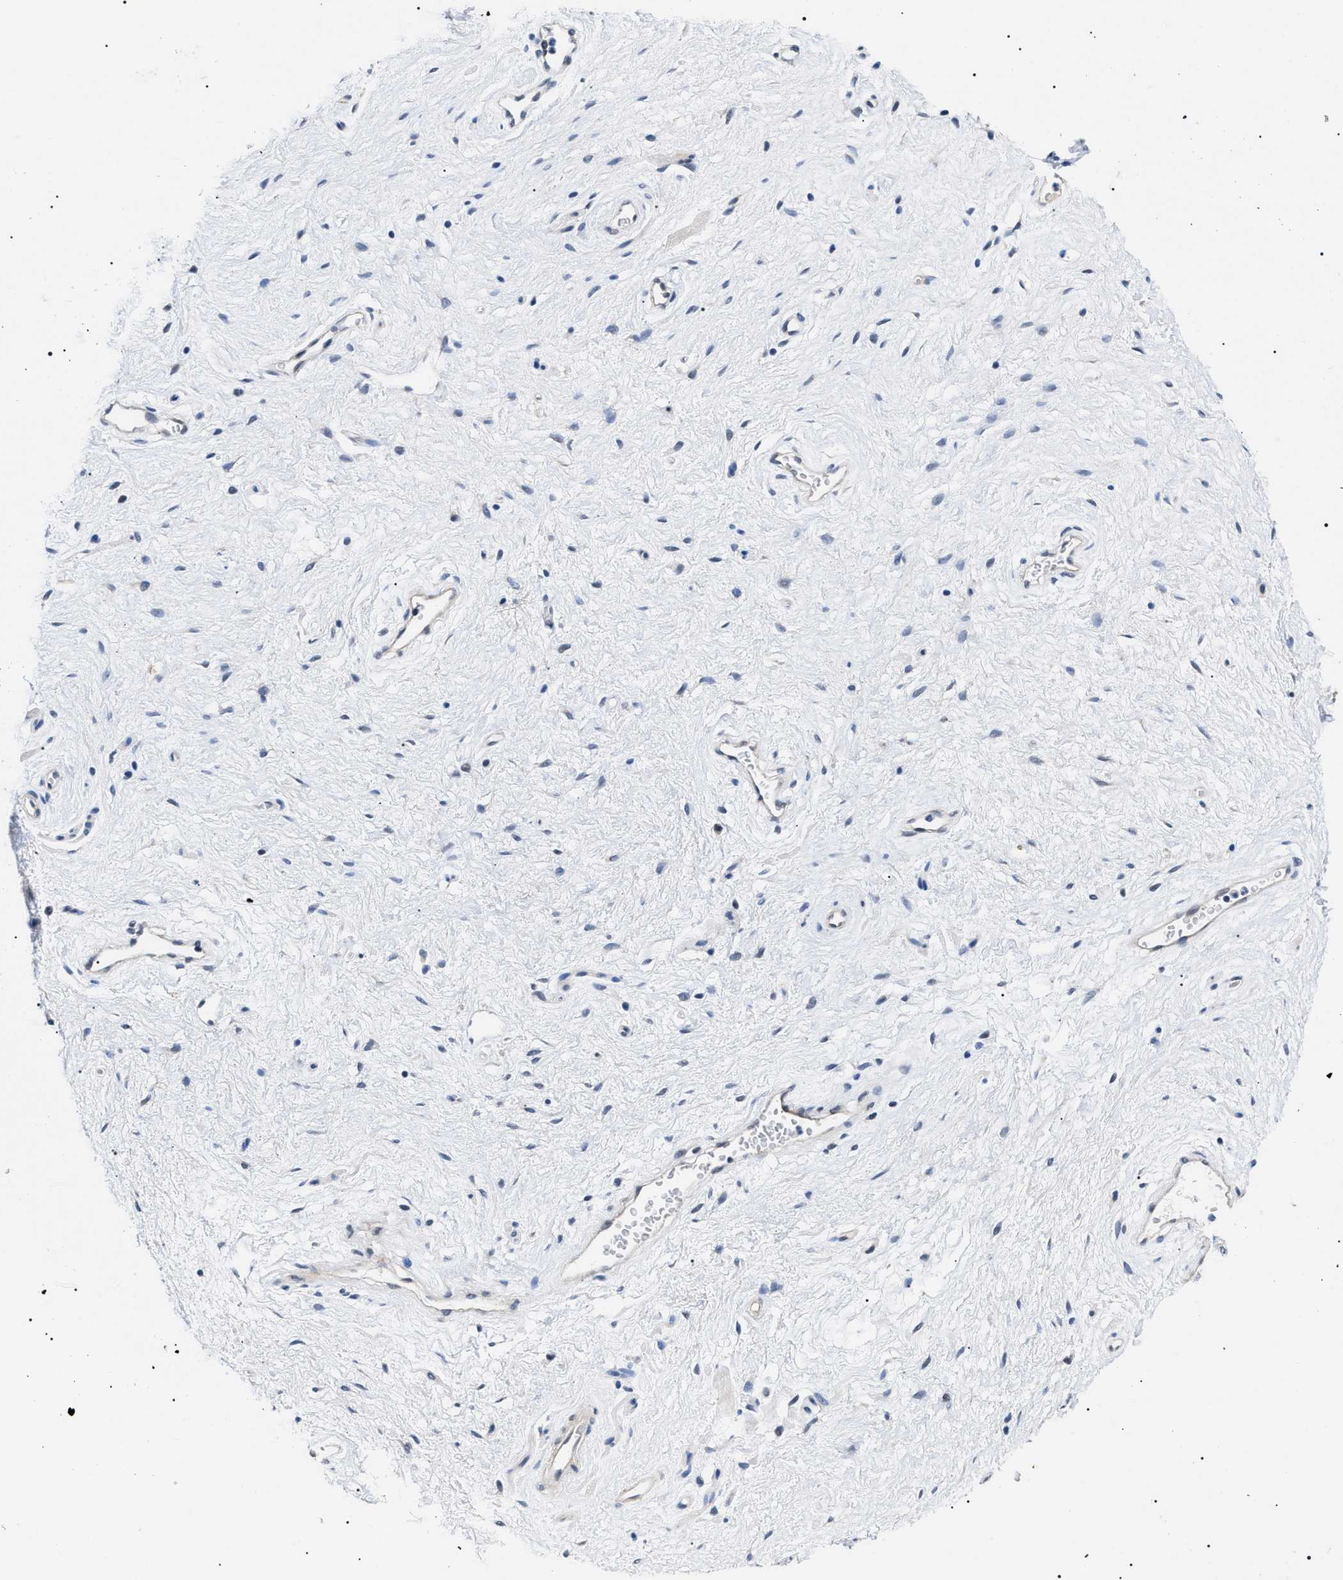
{"staining": {"intensity": "negative", "quantity": "none", "location": "none"}, "tissue": "vagina", "cell_type": "Squamous epithelial cells", "image_type": "normal", "snomed": [{"axis": "morphology", "description": "Normal tissue, NOS"}, {"axis": "topography", "description": "Vagina"}], "caption": "A high-resolution photomicrograph shows IHC staining of unremarkable vagina, which shows no significant positivity in squamous epithelial cells.", "gene": "GARRE1", "patient": {"sex": "female", "age": 44}}